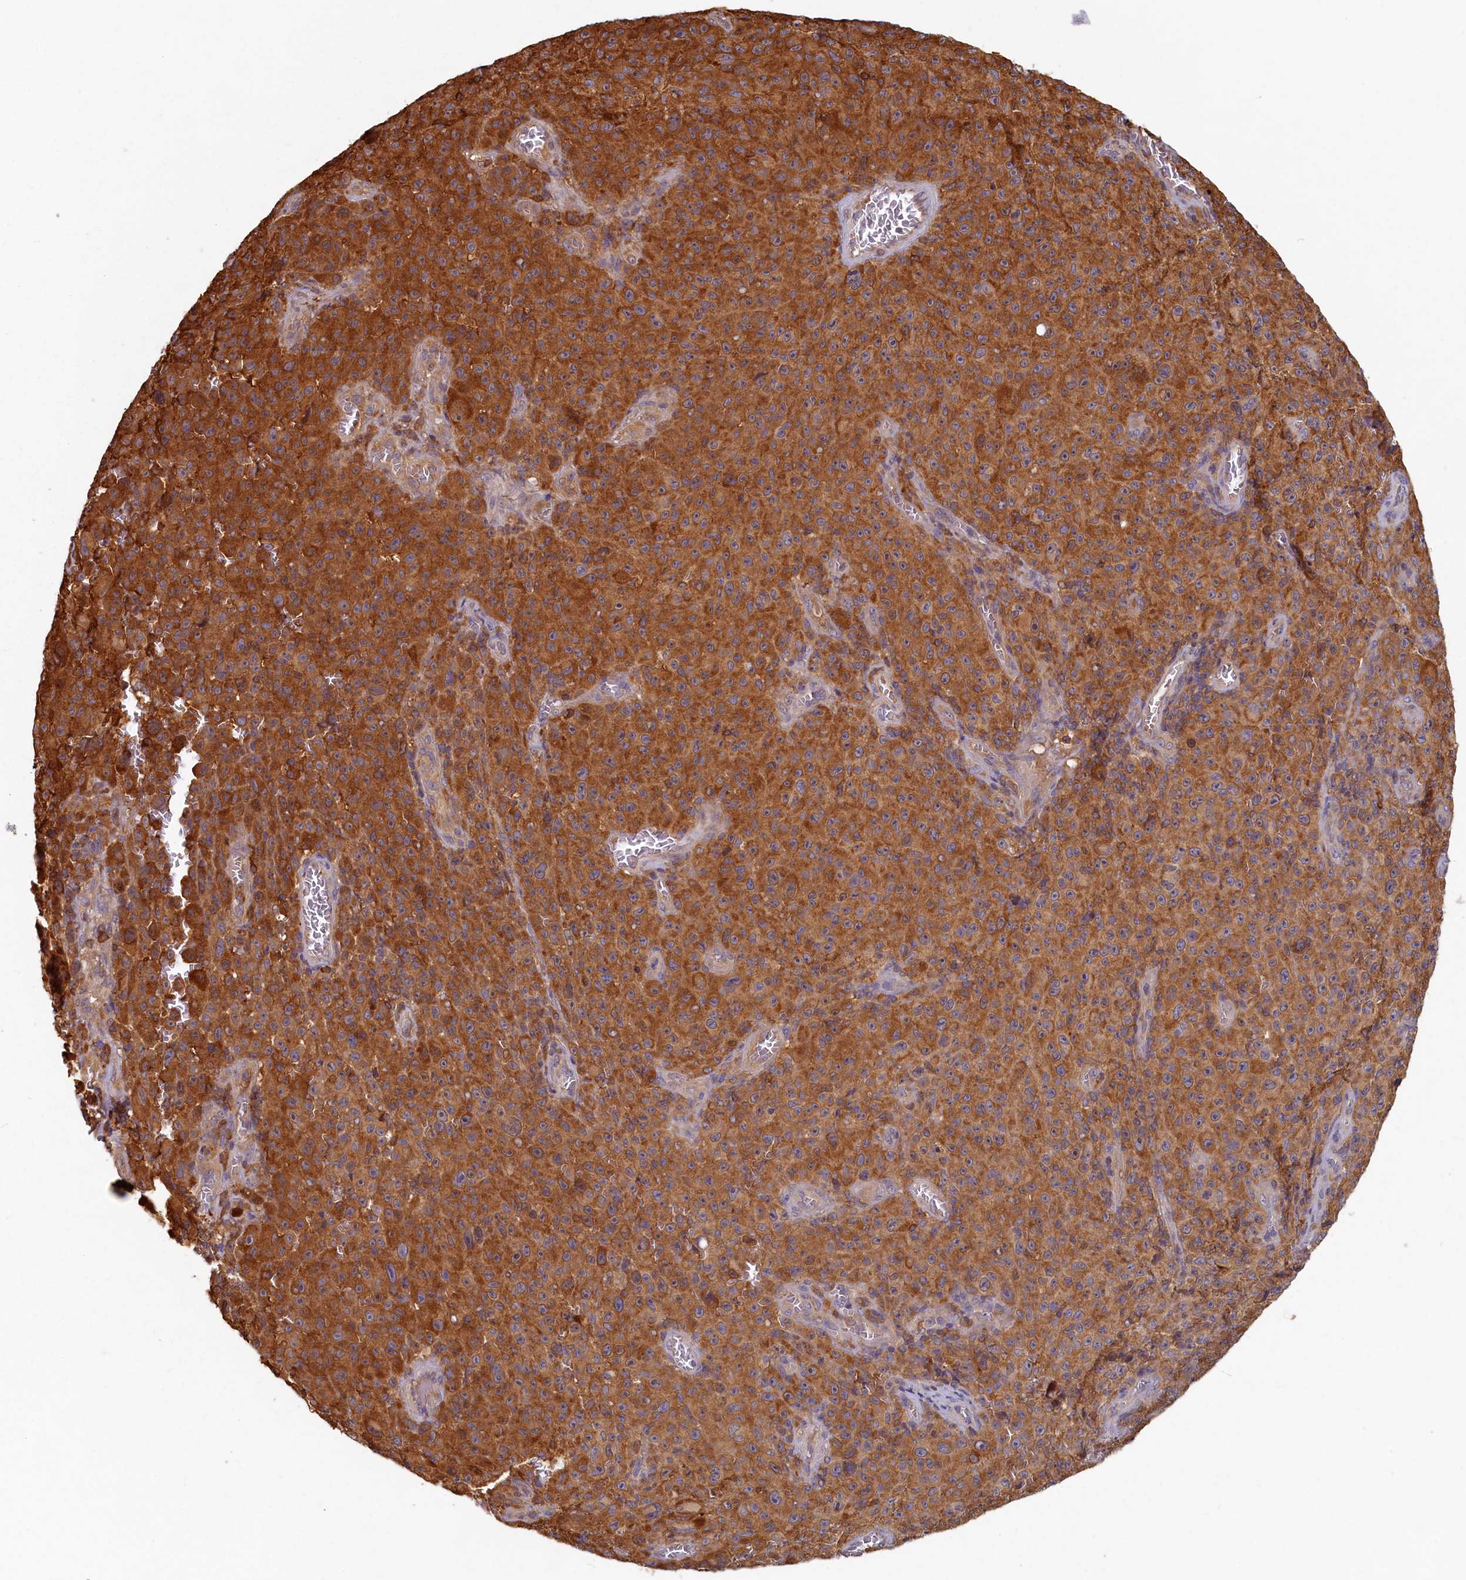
{"staining": {"intensity": "strong", "quantity": ">75%", "location": "cytoplasmic/membranous"}, "tissue": "melanoma", "cell_type": "Tumor cells", "image_type": "cancer", "snomed": [{"axis": "morphology", "description": "Malignant melanoma, NOS"}, {"axis": "topography", "description": "Skin"}], "caption": "Malignant melanoma was stained to show a protein in brown. There is high levels of strong cytoplasmic/membranous staining in approximately >75% of tumor cells.", "gene": "TIMM8B", "patient": {"sex": "female", "age": 82}}